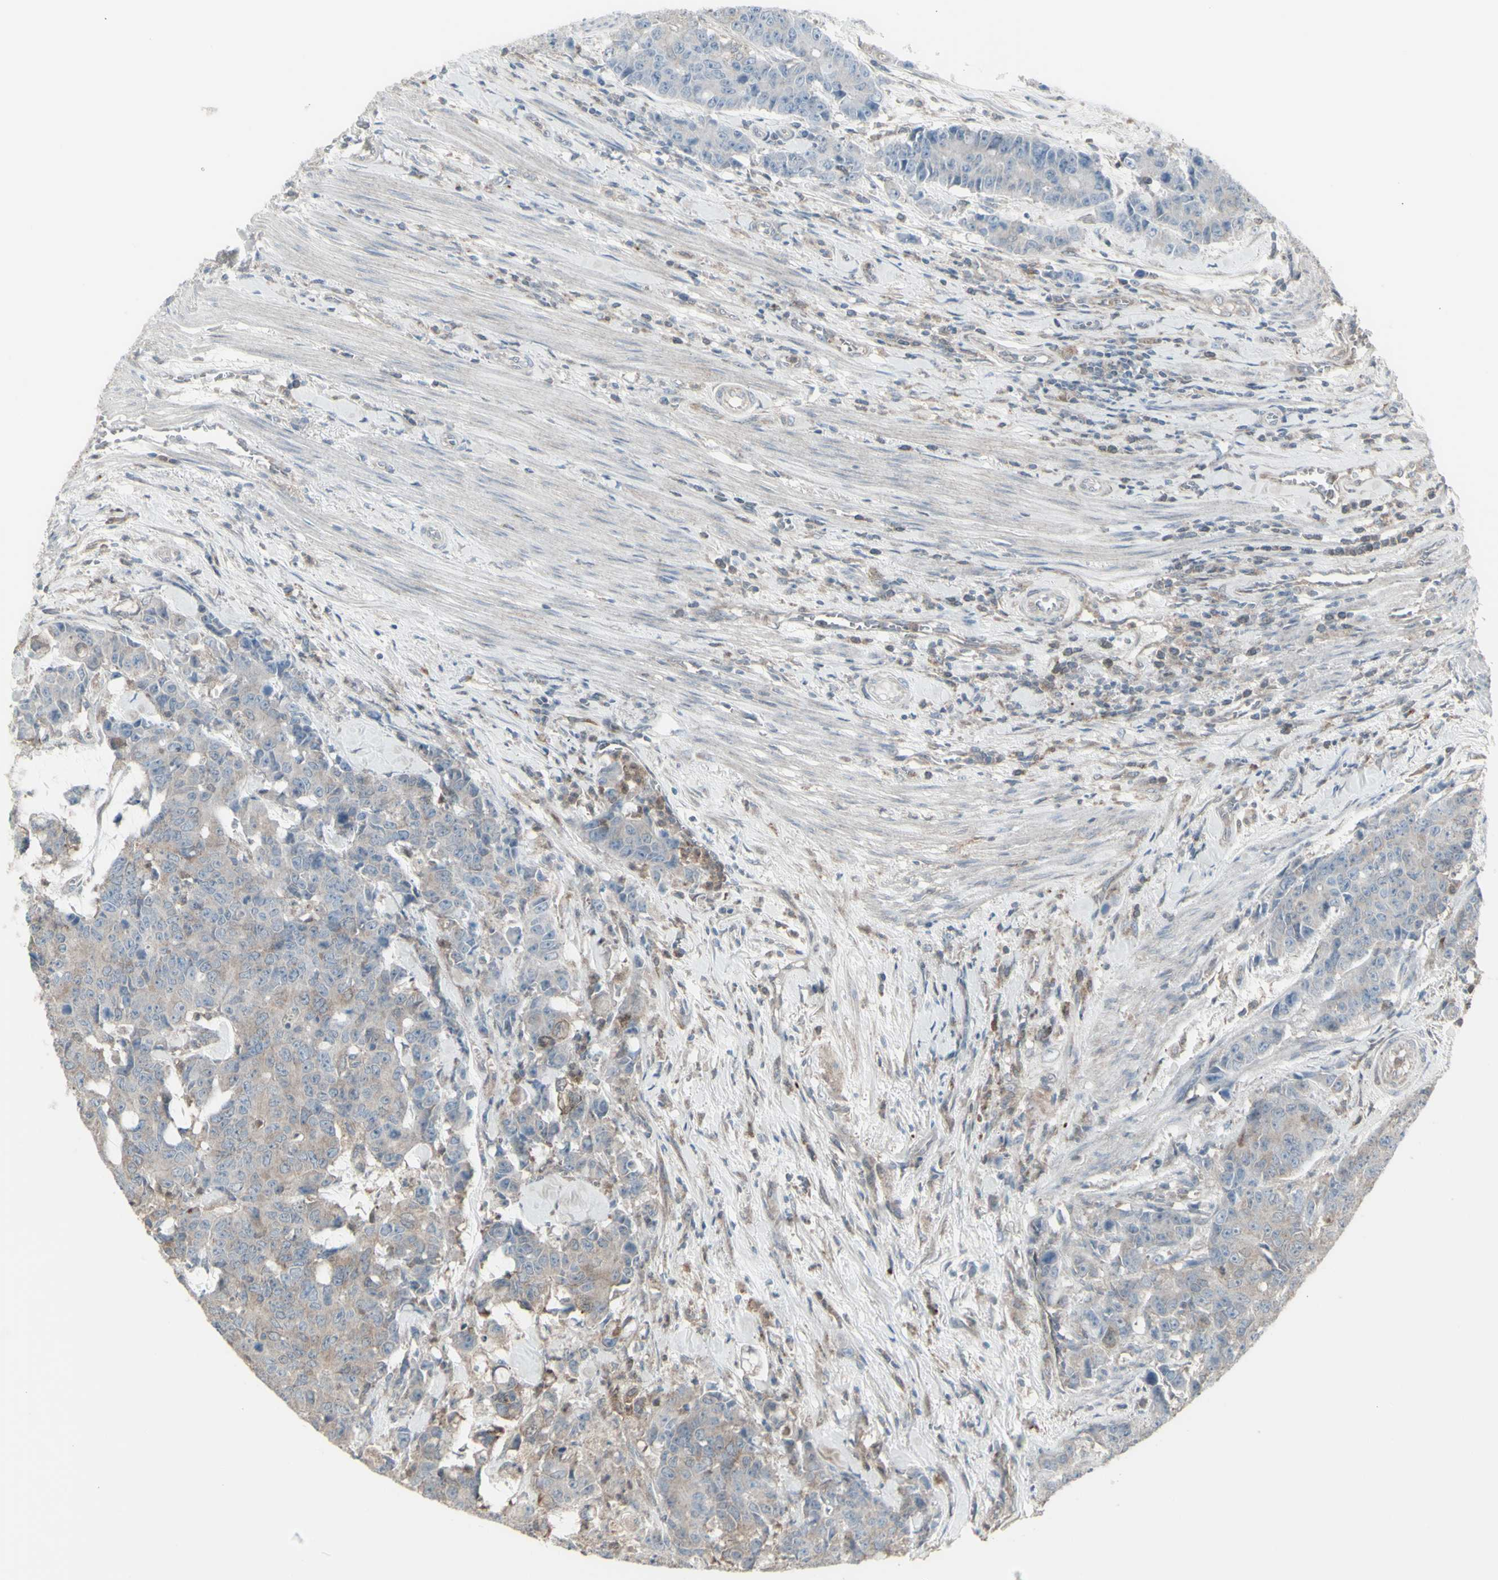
{"staining": {"intensity": "moderate", "quantity": ">75%", "location": "cytoplasmic/membranous"}, "tissue": "colorectal cancer", "cell_type": "Tumor cells", "image_type": "cancer", "snomed": [{"axis": "morphology", "description": "Adenocarcinoma, NOS"}, {"axis": "topography", "description": "Colon"}], "caption": "Moderate cytoplasmic/membranous positivity for a protein is seen in about >75% of tumor cells of colorectal cancer using IHC.", "gene": "RNASEL", "patient": {"sex": "female", "age": 86}}